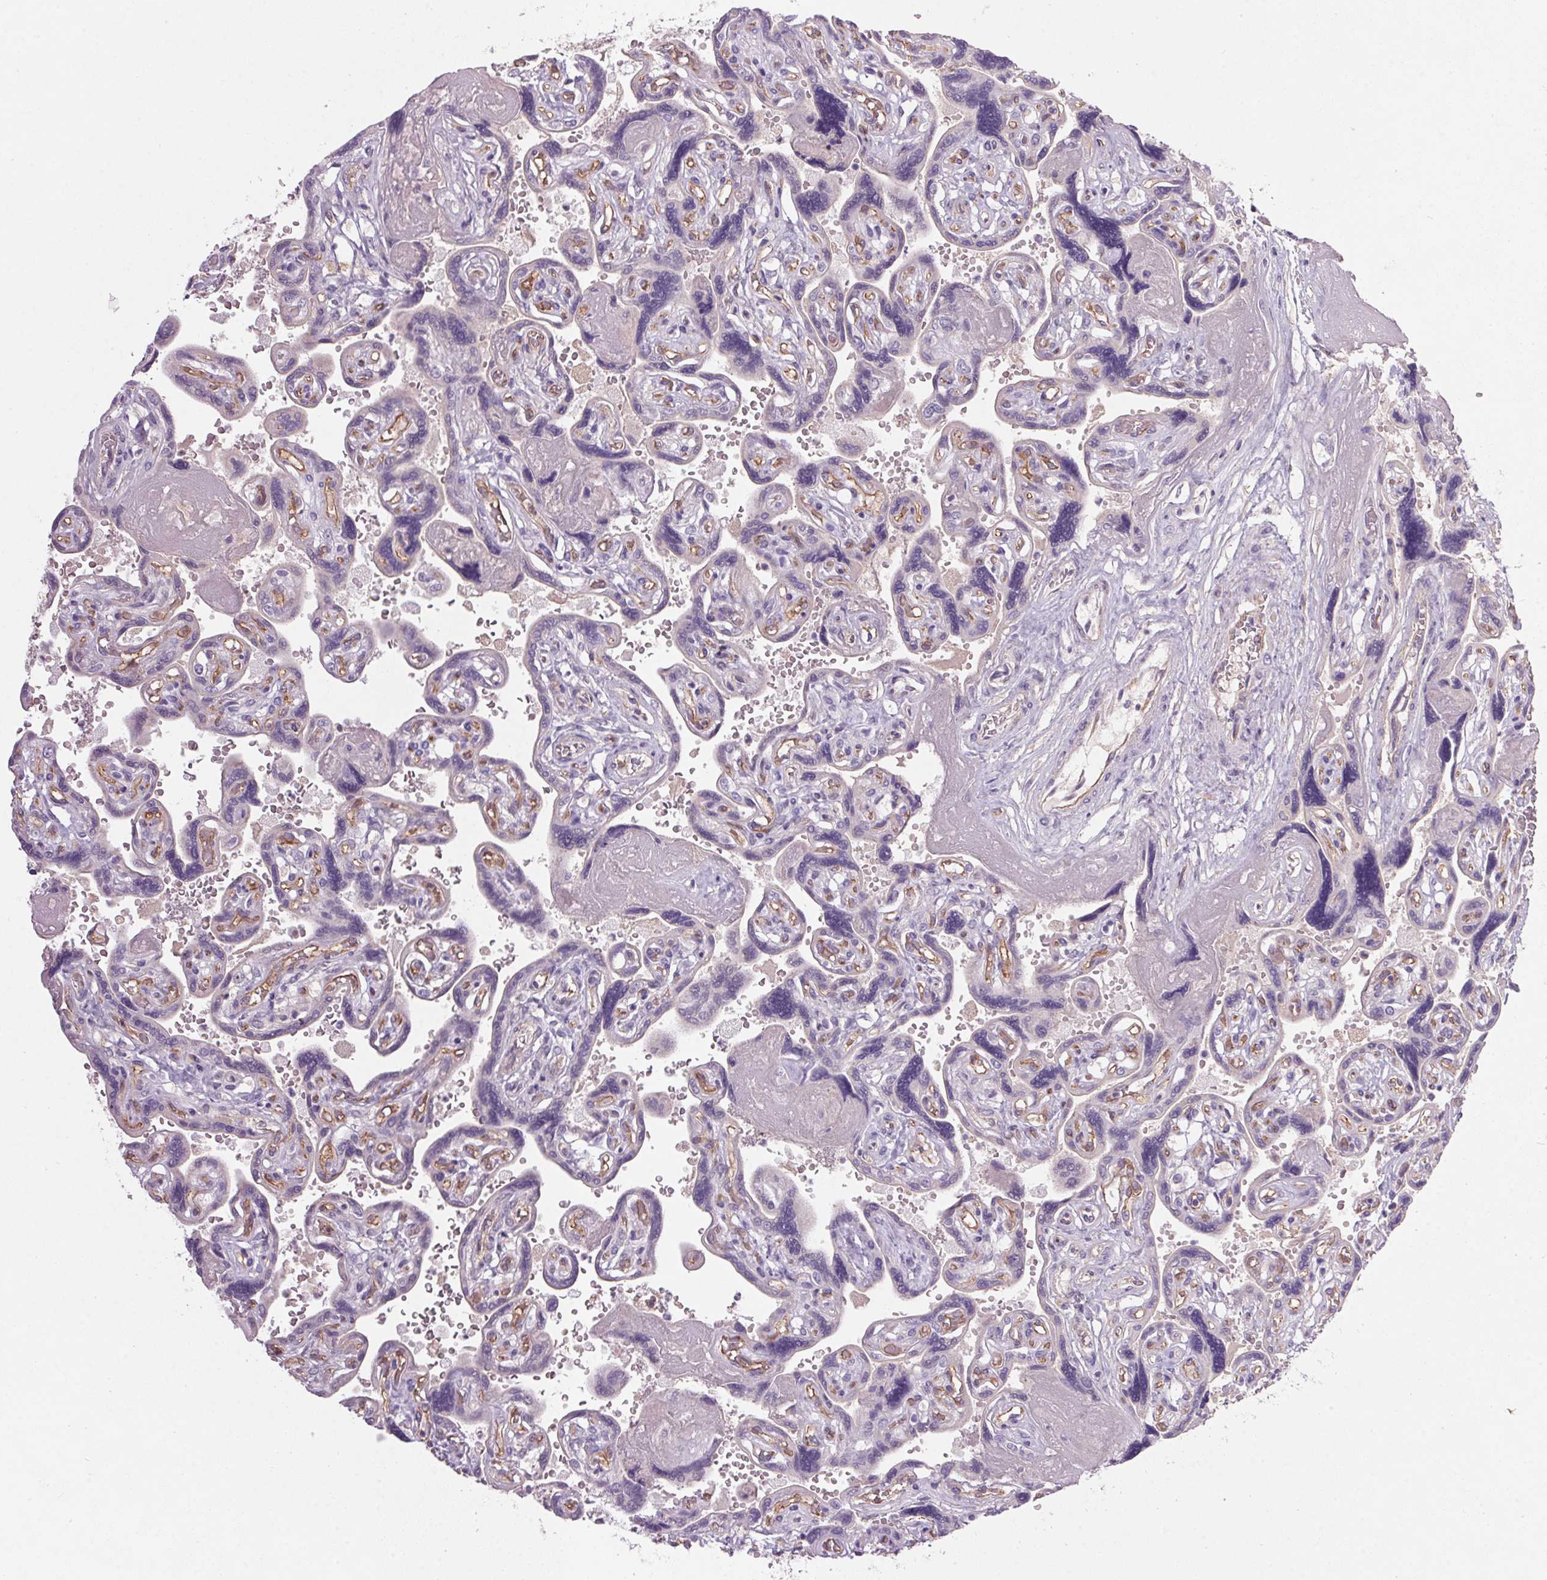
{"staining": {"intensity": "negative", "quantity": "none", "location": "none"}, "tissue": "placenta", "cell_type": "Decidual cells", "image_type": "normal", "snomed": [{"axis": "morphology", "description": "Normal tissue, NOS"}, {"axis": "topography", "description": "Placenta"}], "caption": "A high-resolution image shows immunohistochemistry staining of unremarkable placenta, which demonstrates no significant expression in decidual cells.", "gene": "APOC4", "patient": {"sex": "female", "age": 32}}